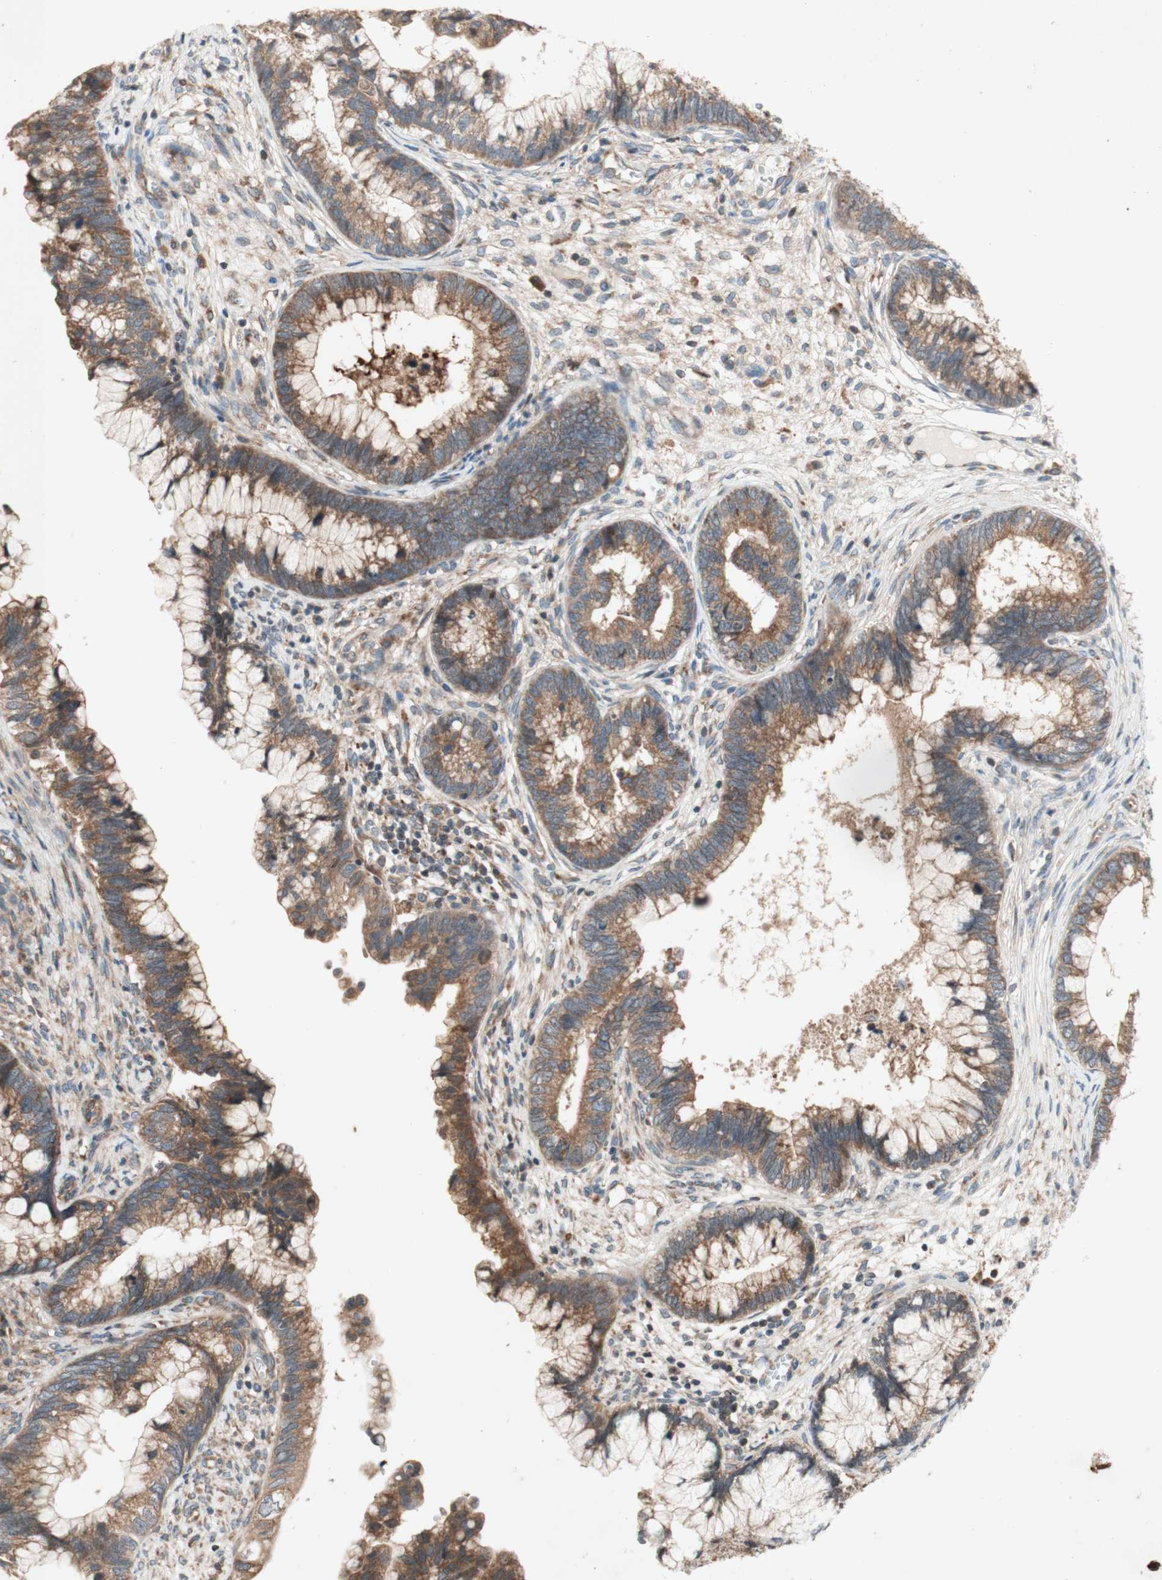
{"staining": {"intensity": "moderate", "quantity": ">75%", "location": "cytoplasmic/membranous"}, "tissue": "cervical cancer", "cell_type": "Tumor cells", "image_type": "cancer", "snomed": [{"axis": "morphology", "description": "Adenocarcinoma, NOS"}, {"axis": "topography", "description": "Cervix"}], "caption": "Cervical adenocarcinoma tissue reveals moderate cytoplasmic/membranous positivity in about >75% of tumor cells", "gene": "SOCS2", "patient": {"sex": "female", "age": 44}}